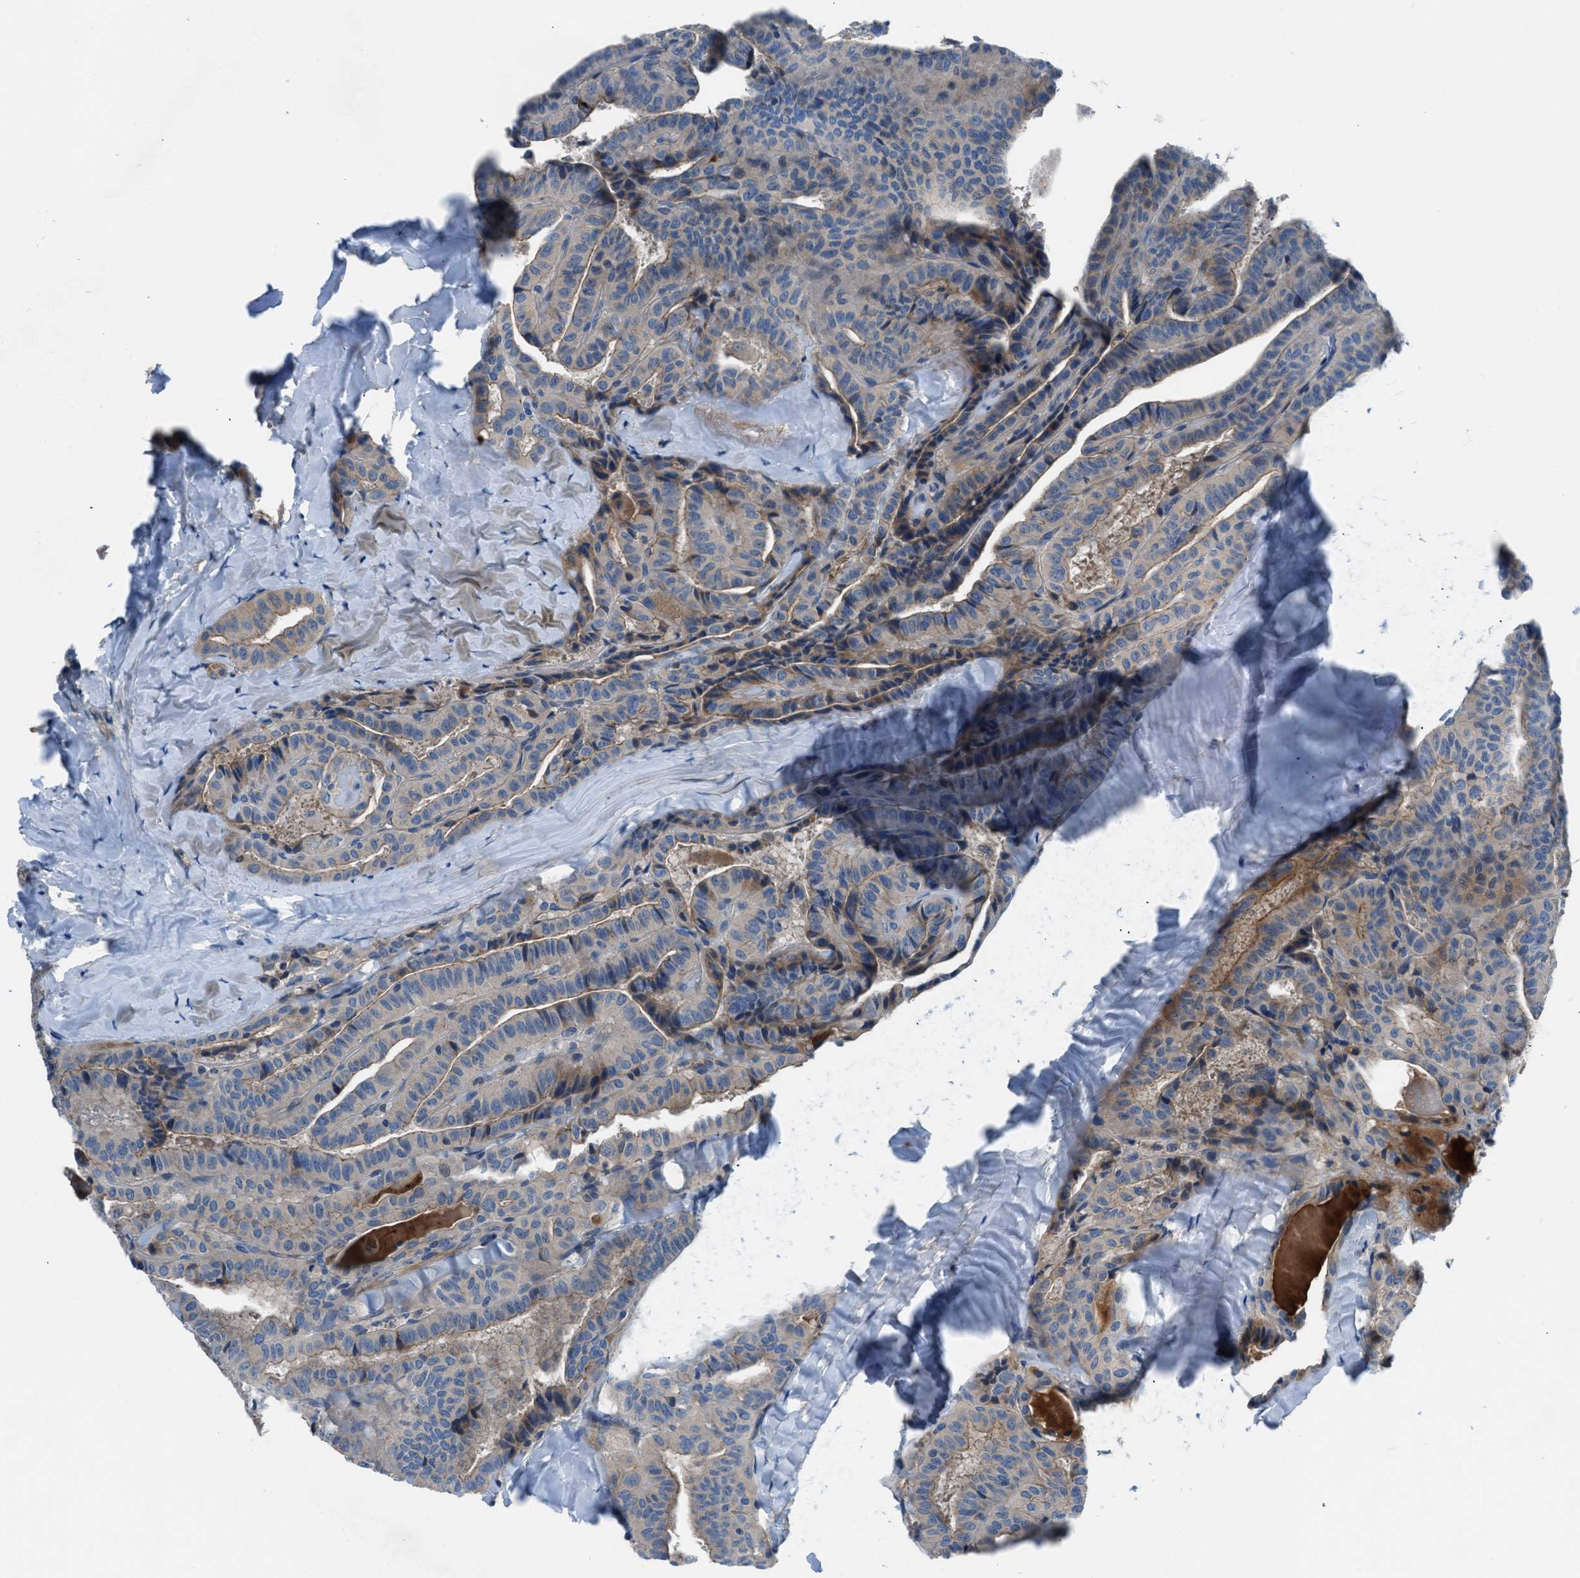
{"staining": {"intensity": "moderate", "quantity": "<25%", "location": "cytoplasmic/membranous"}, "tissue": "thyroid cancer", "cell_type": "Tumor cells", "image_type": "cancer", "snomed": [{"axis": "morphology", "description": "Papillary adenocarcinoma, NOS"}, {"axis": "topography", "description": "Thyroid gland"}], "caption": "Protein expression analysis of human thyroid papillary adenocarcinoma reveals moderate cytoplasmic/membranous staining in about <25% of tumor cells. (Stains: DAB (3,3'-diaminobenzidine) in brown, nuclei in blue, Microscopy: brightfield microscopy at high magnification).", "gene": "SLC38A6", "patient": {"sex": "male", "age": 77}}